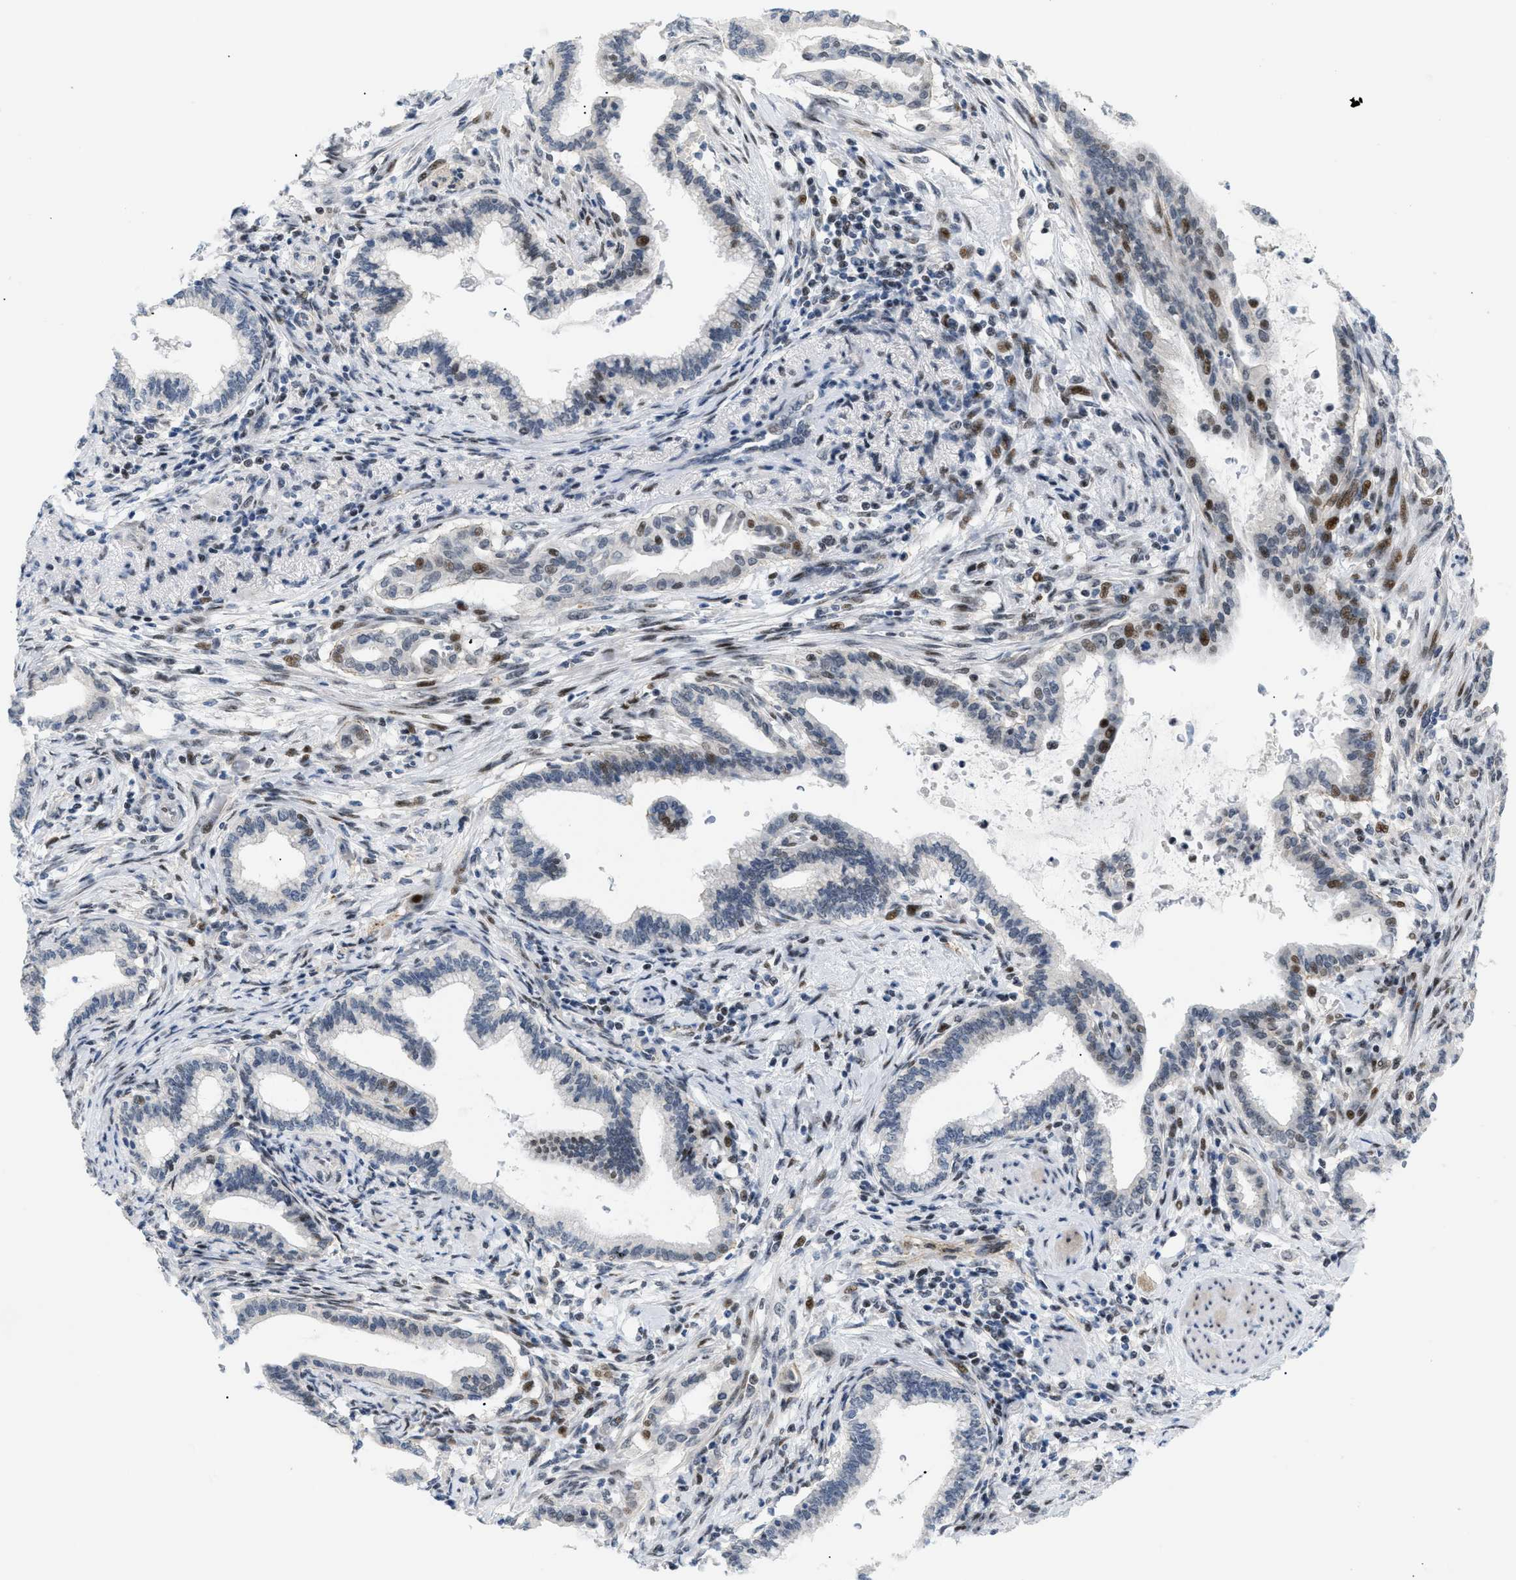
{"staining": {"intensity": "moderate", "quantity": "<25%", "location": "nuclear"}, "tissue": "pancreatic cancer", "cell_type": "Tumor cells", "image_type": "cancer", "snomed": [{"axis": "morphology", "description": "Adenocarcinoma, NOS"}, {"axis": "topography", "description": "Pancreas"}], "caption": "Pancreatic cancer (adenocarcinoma) stained with a brown dye exhibits moderate nuclear positive positivity in approximately <25% of tumor cells.", "gene": "MED1", "patient": {"sex": "female", "age": 64}}